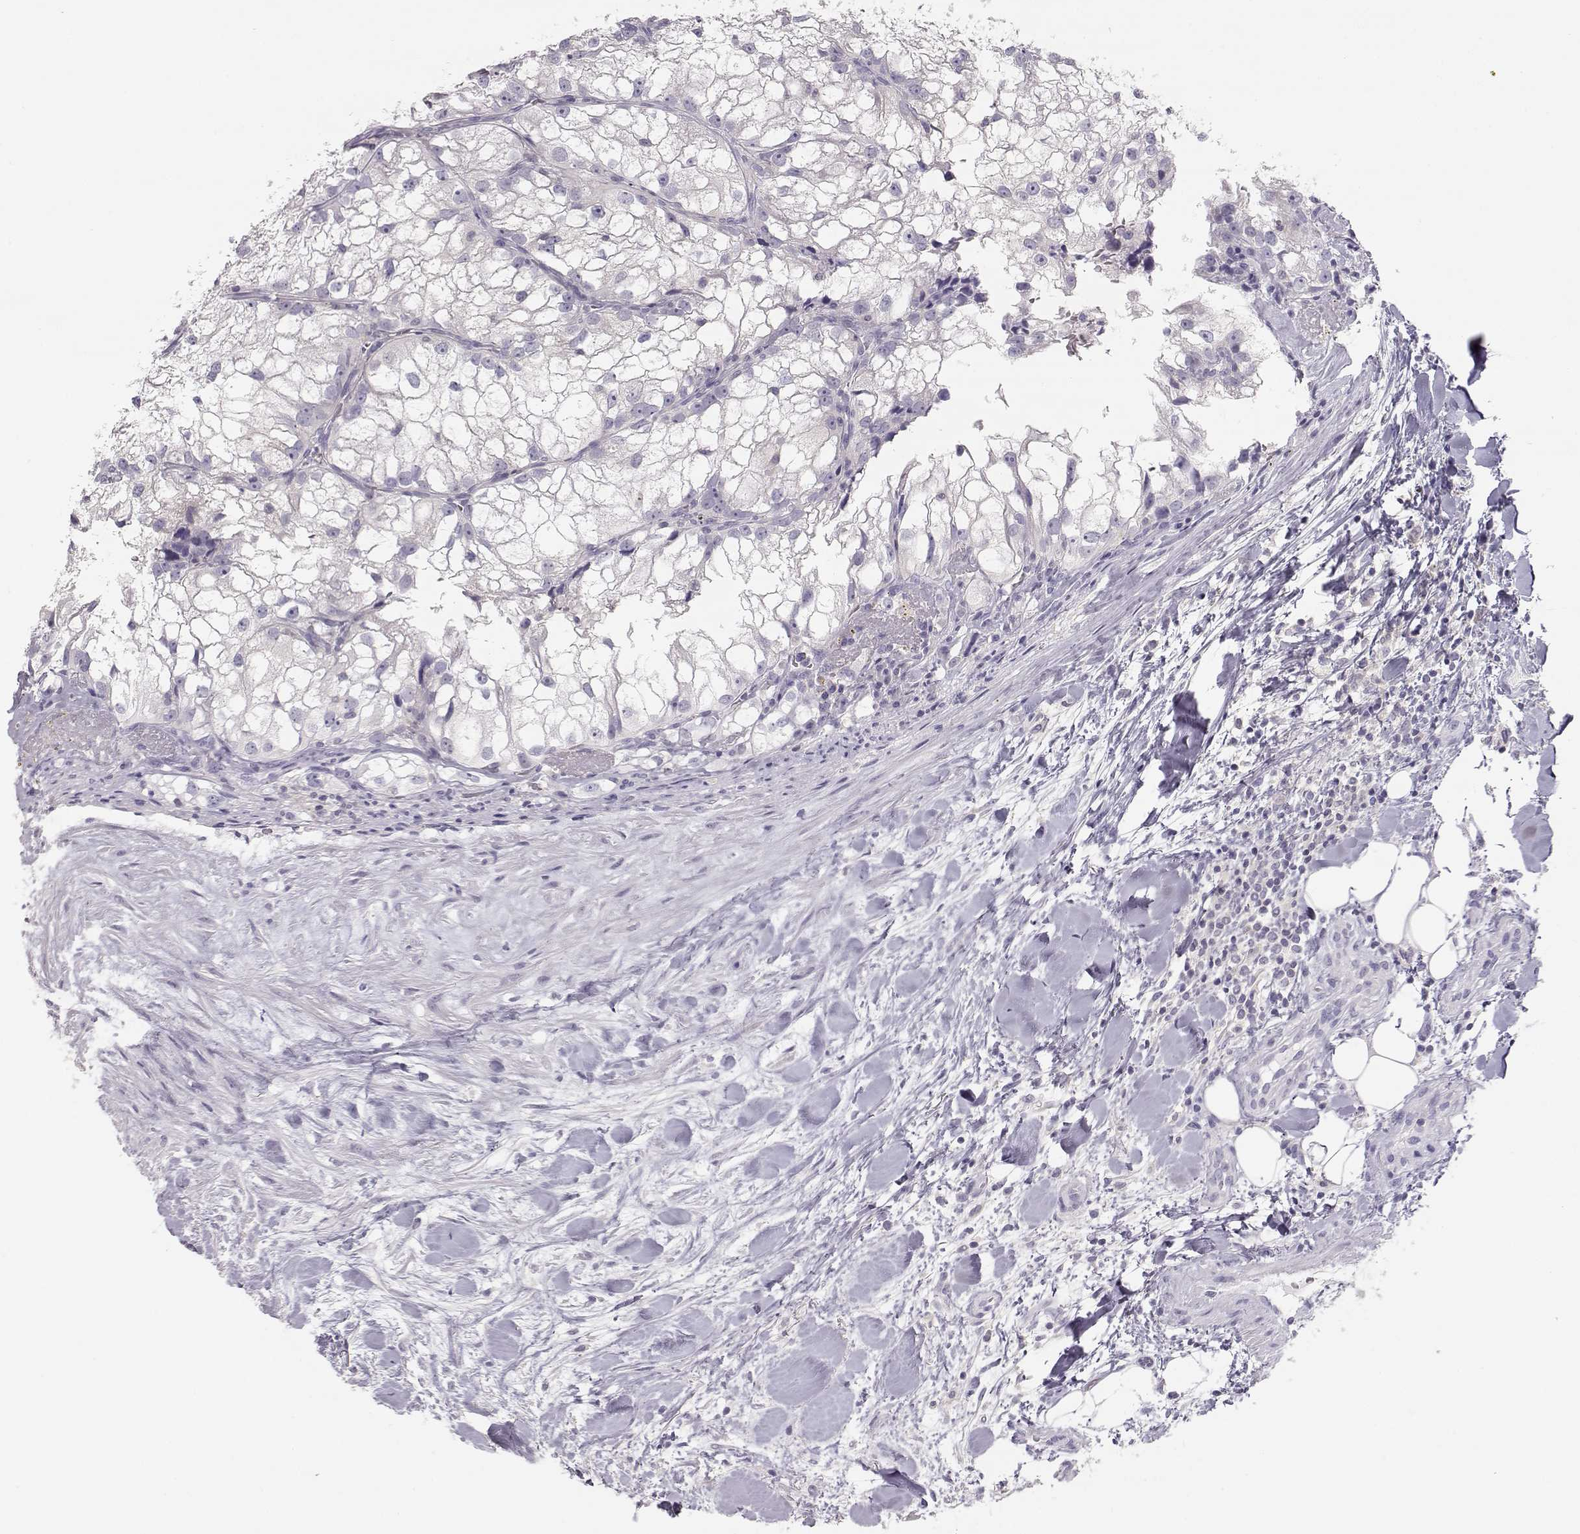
{"staining": {"intensity": "negative", "quantity": "none", "location": "none"}, "tissue": "renal cancer", "cell_type": "Tumor cells", "image_type": "cancer", "snomed": [{"axis": "morphology", "description": "Adenocarcinoma, NOS"}, {"axis": "topography", "description": "Kidney"}], "caption": "High power microscopy image of an immunohistochemistry photomicrograph of renal cancer (adenocarcinoma), revealing no significant positivity in tumor cells. (IHC, brightfield microscopy, high magnification).", "gene": "LEPR", "patient": {"sex": "male", "age": 59}}